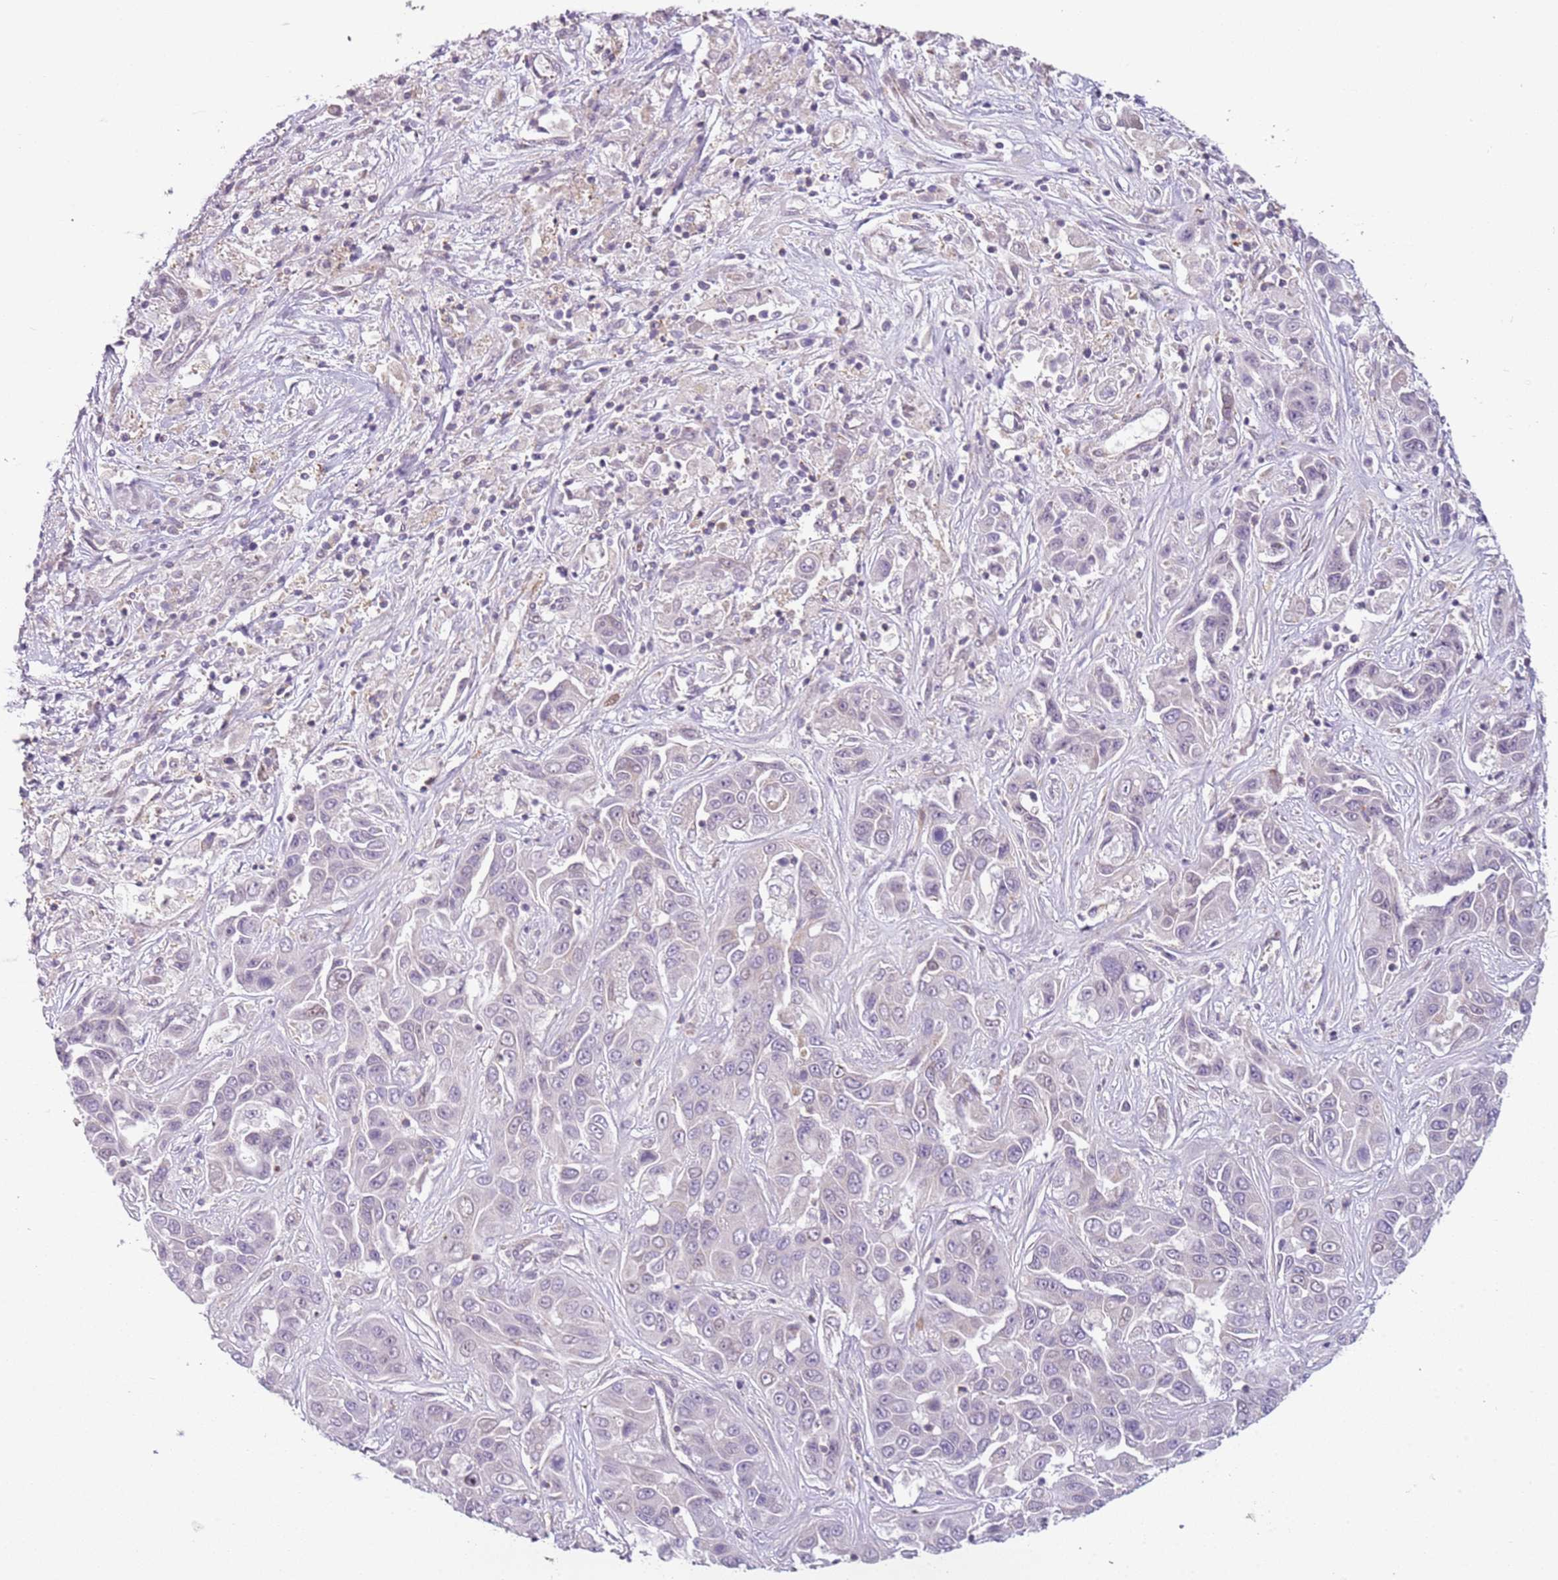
{"staining": {"intensity": "negative", "quantity": "none", "location": "none"}, "tissue": "liver cancer", "cell_type": "Tumor cells", "image_type": "cancer", "snomed": [{"axis": "morphology", "description": "Cholangiocarcinoma"}, {"axis": "topography", "description": "Liver"}], "caption": "High power microscopy micrograph of an immunohistochemistry micrograph of liver cancer, revealing no significant expression in tumor cells.", "gene": "DEFB116", "patient": {"sex": "female", "age": 52}}